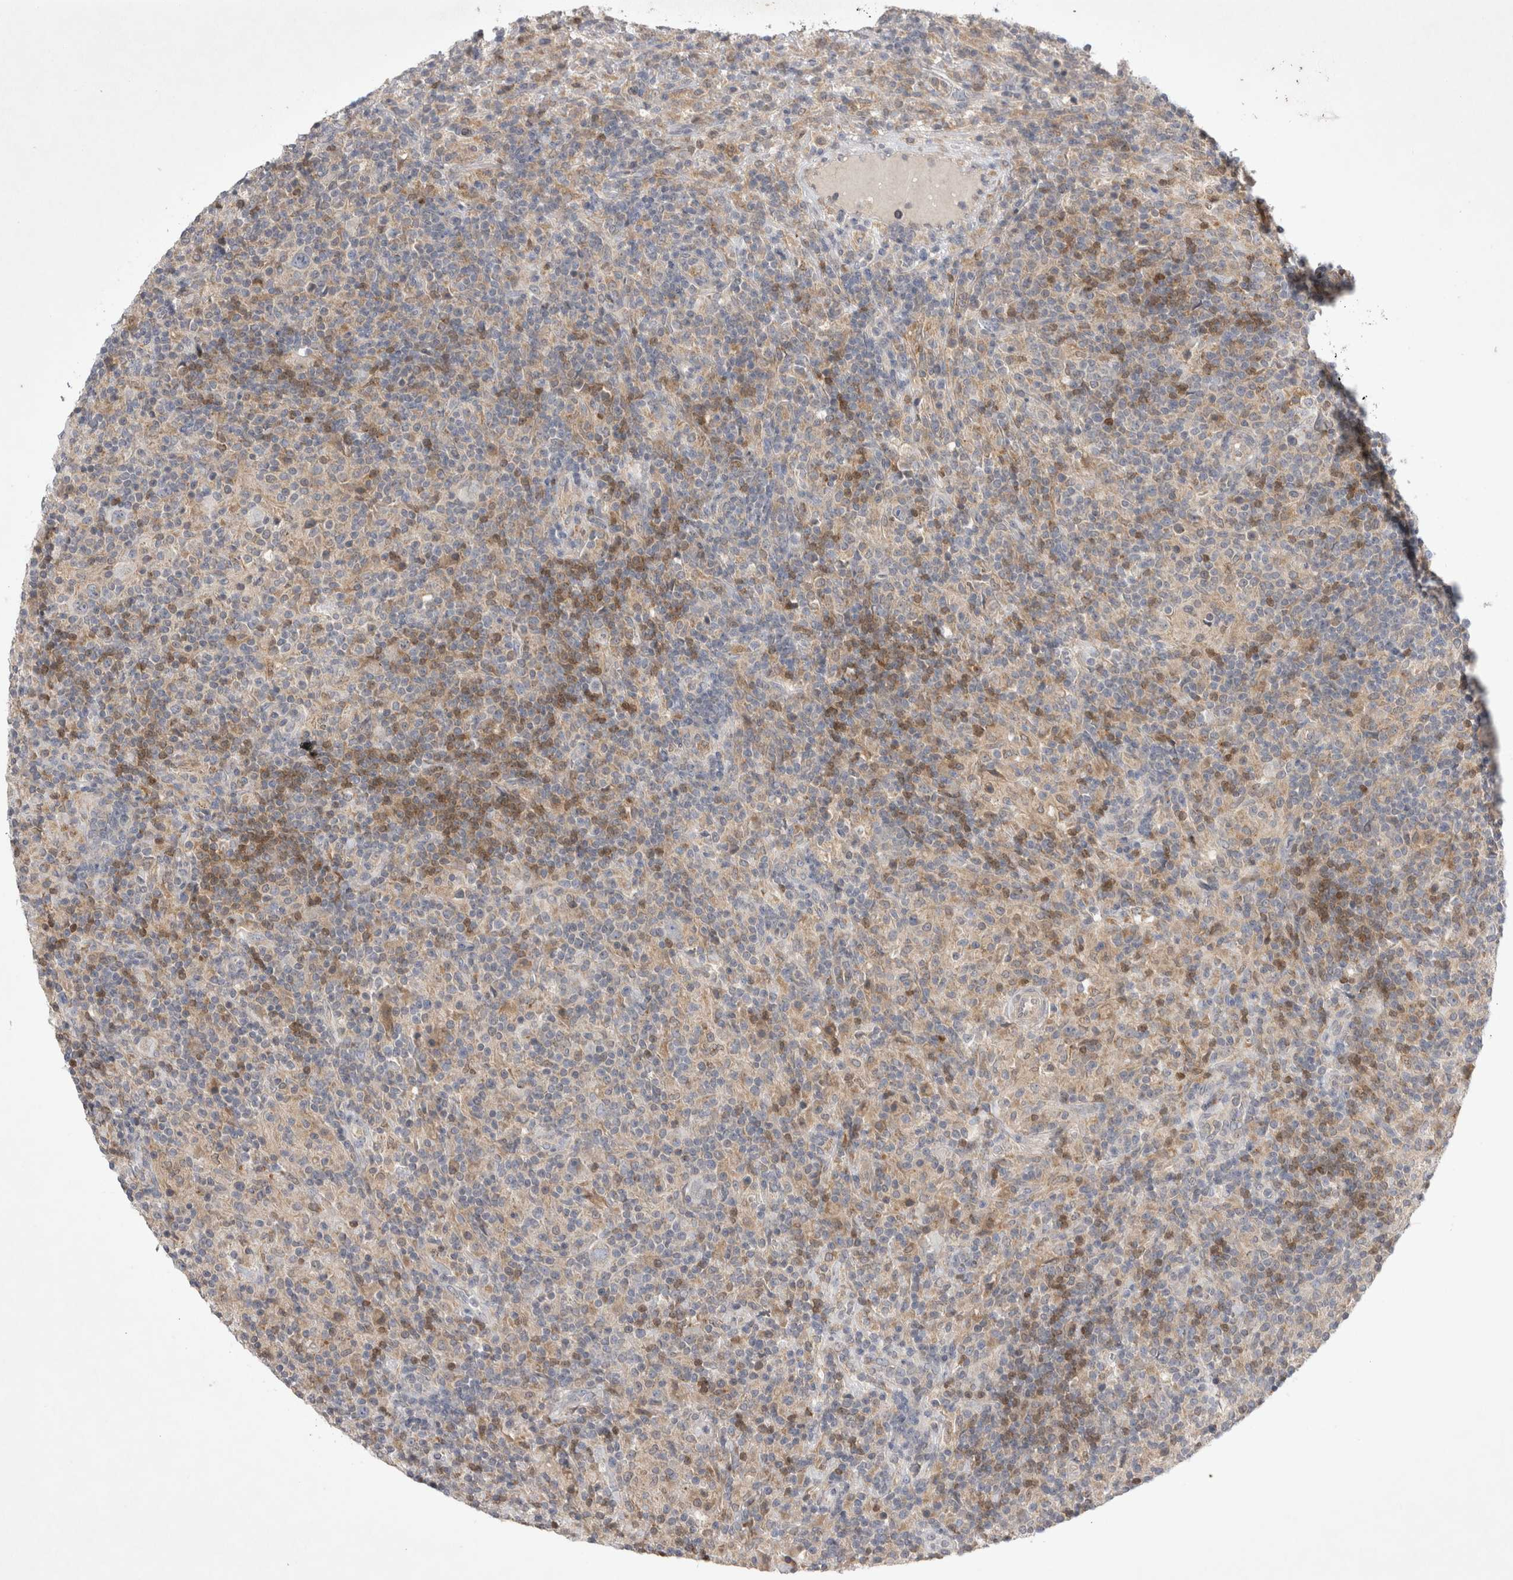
{"staining": {"intensity": "negative", "quantity": "none", "location": "none"}, "tissue": "lymphoma", "cell_type": "Tumor cells", "image_type": "cancer", "snomed": [{"axis": "morphology", "description": "Hodgkin's disease, NOS"}, {"axis": "topography", "description": "Lymph node"}], "caption": "An immunohistochemistry image of lymphoma is shown. There is no staining in tumor cells of lymphoma.", "gene": "SRD5A3", "patient": {"sex": "male", "age": 70}}